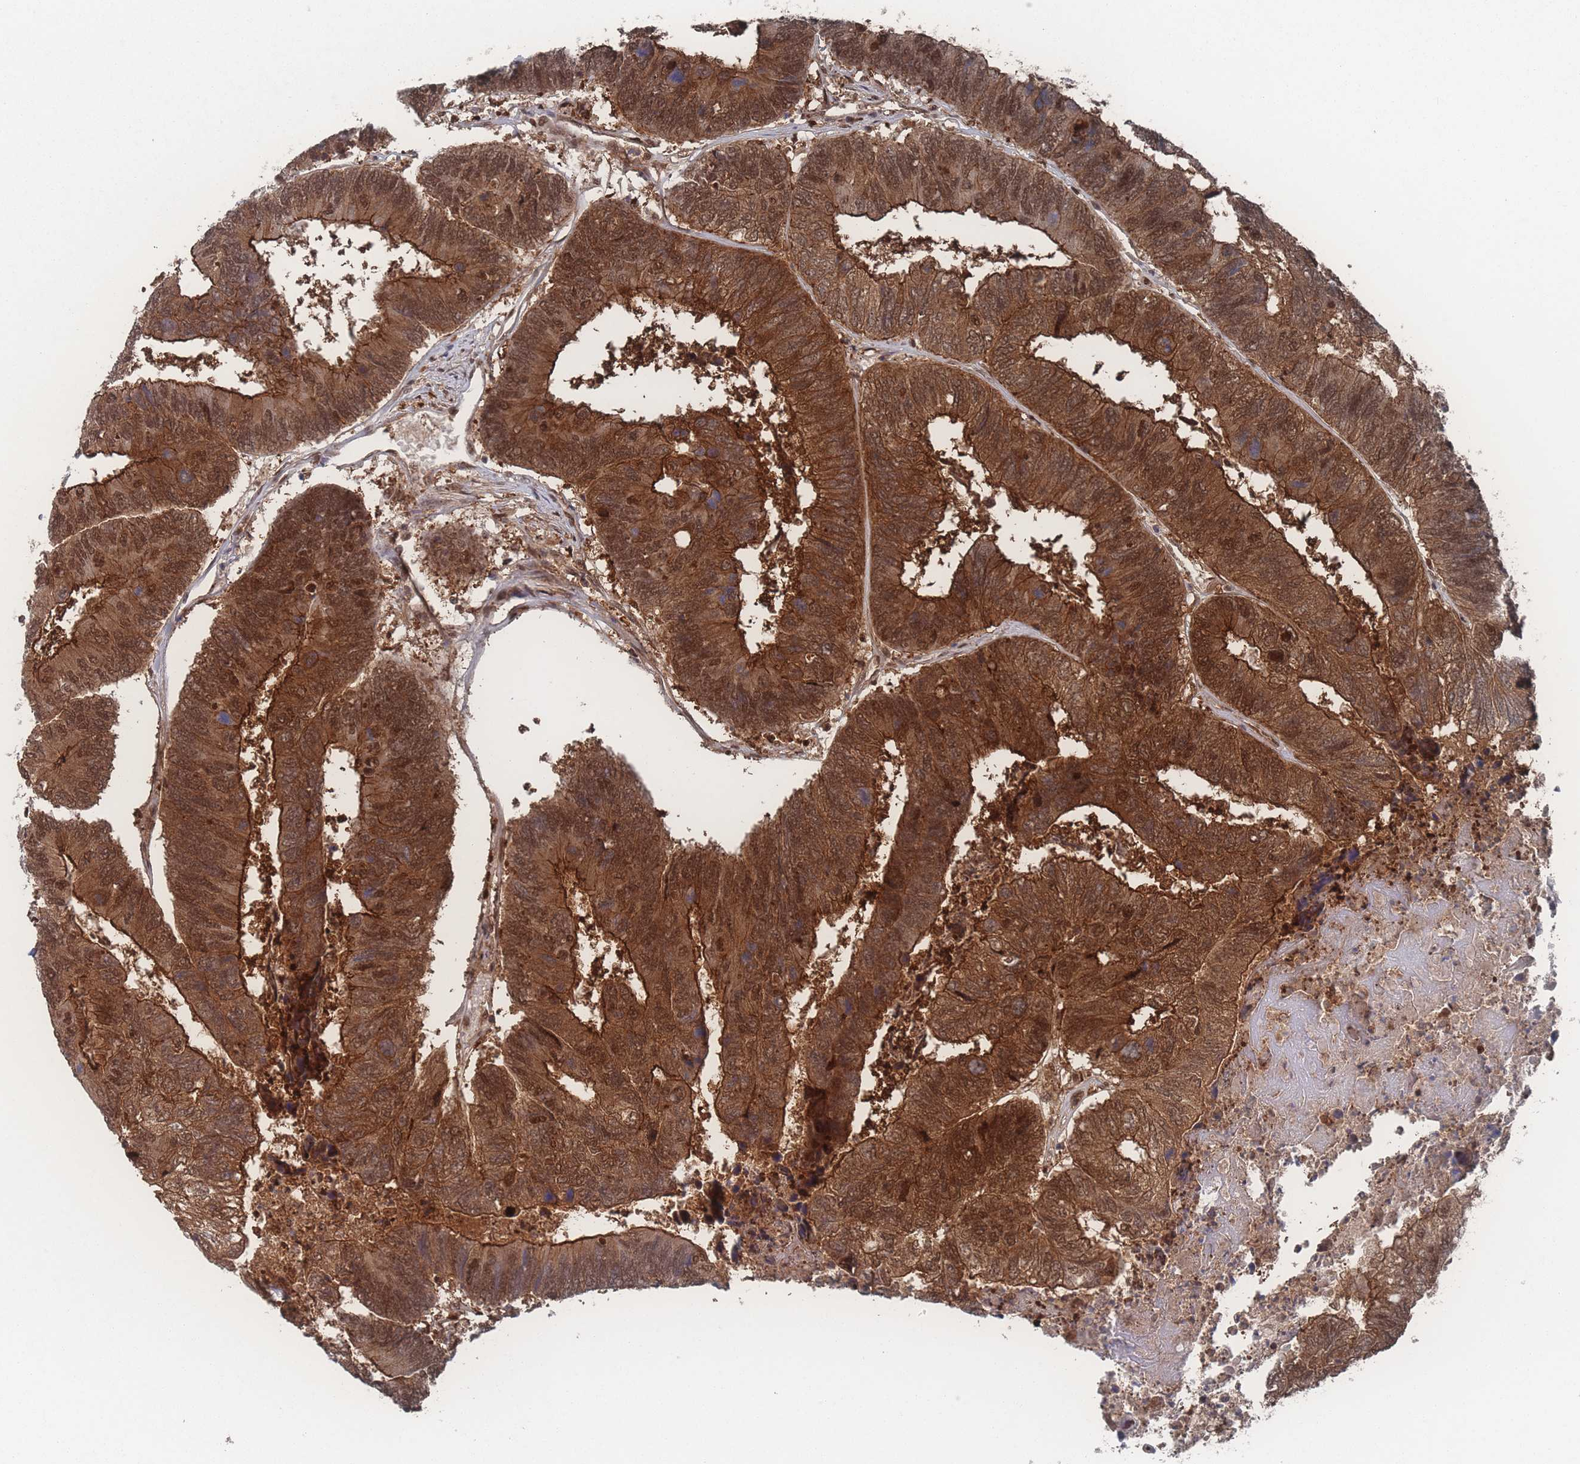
{"staining": {"intensity": "moderate", "quantity": ">75%", "location": "cytoplasmic/membranous,nuclear"}, "tissue": "colorectal cancer", "cell_type": "Tumor cells", "image_type": "cancer", "snomed": [{"axis": "morphology", "description": "Adenocarcinoma, NOS"}, {"axis": "topography", "description": "Colon"}], "caption": "Brown immunohistochemical staining in human adenocarcinoma (colorectal) reveals moderate cytoplasmic/membranous and nuclear staining in about >75% of tumor cells.", "gene": "PSMA1", "patient": {"sex": "female", "age": 67}}